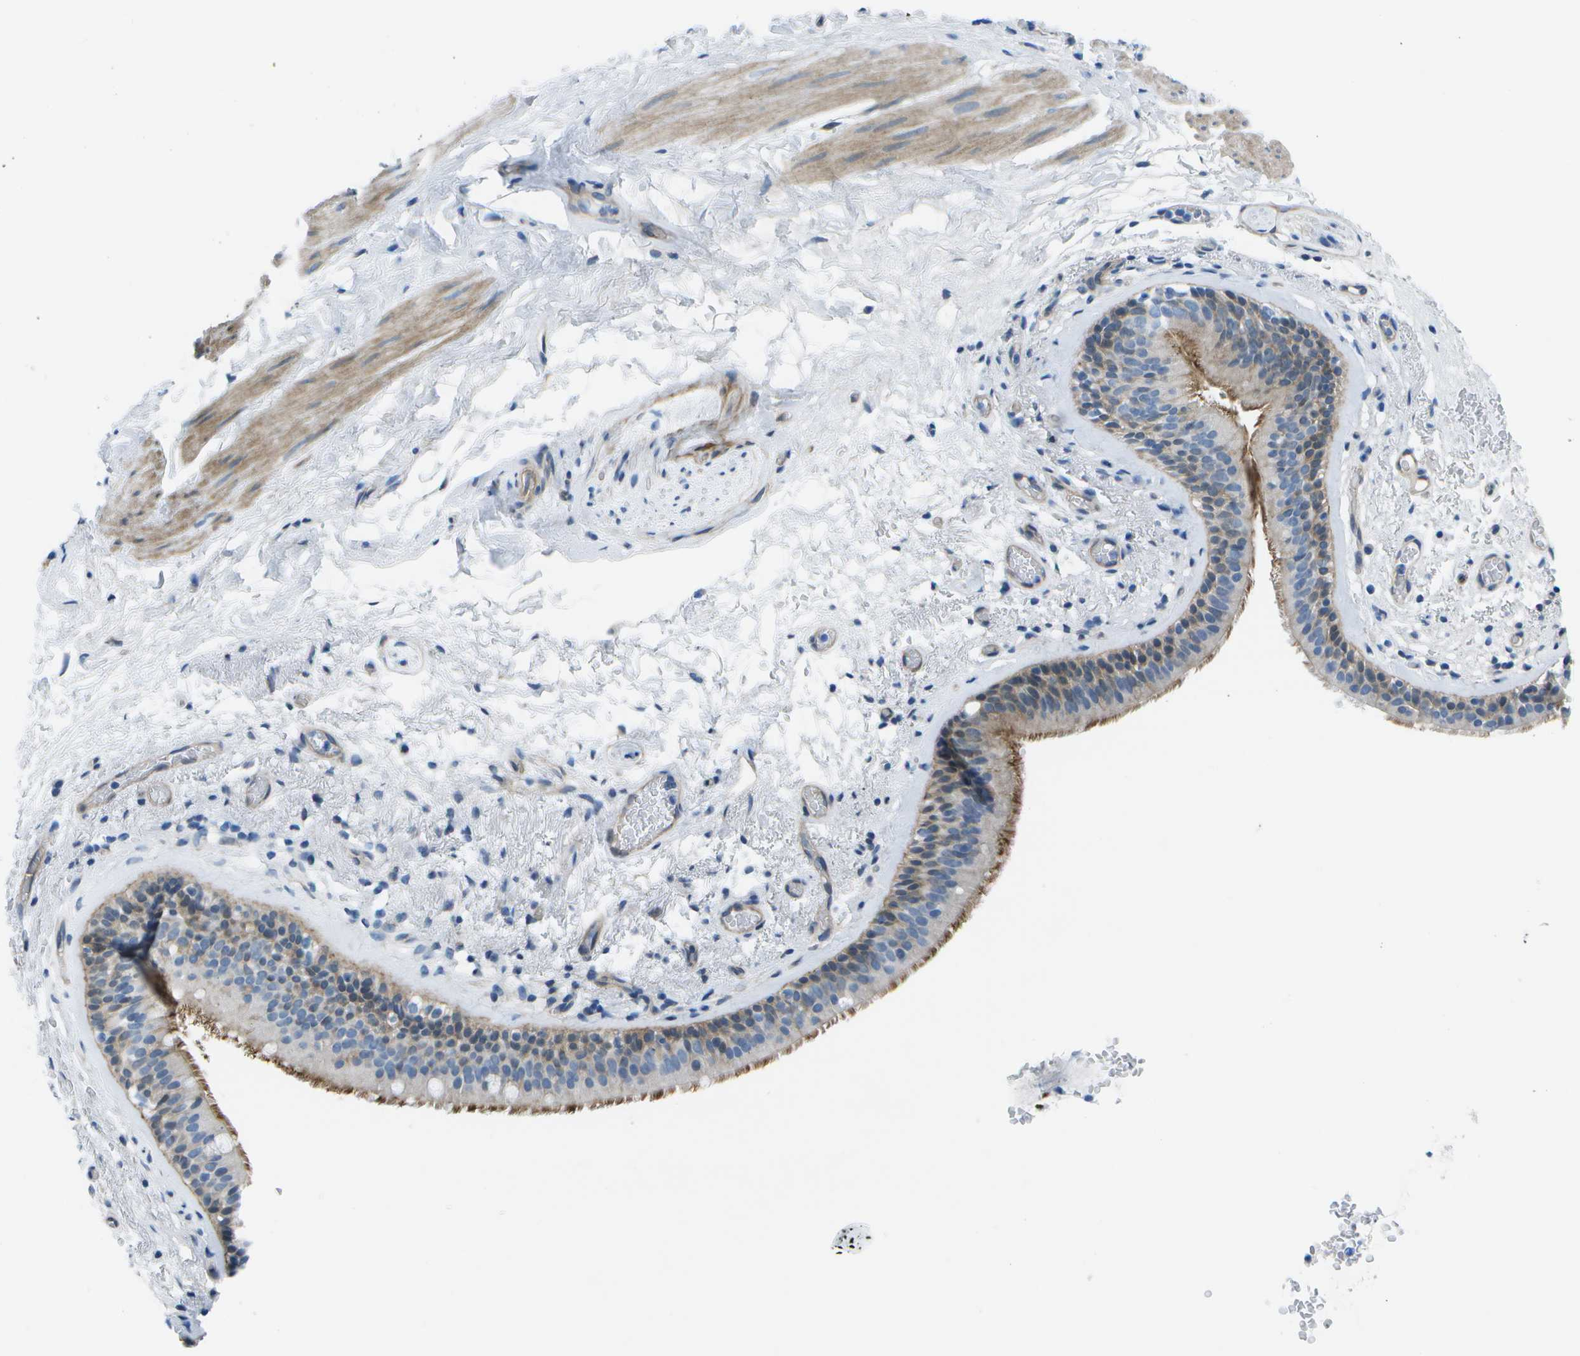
{"staining": {"intensity": "moderate", "quantity": "<25%", "location": "cytoplasmic/membranous"}, "tissue": "bronchus", "cell_type": "Respiratory epithelial cells", "image_type": "normal", "snomed": [{"axis": "morphology", "description": "Normal tissue, NOS"}, {"axis": "topography", "description": "Cartilage tissue"}], "caption": "Immunohistochemistry of unremarkable human bronchus demonstrates low levels of moderate cytoplasmic/membranous staining in approximately <25% of respiratory epithelial cells.", "gene": "SORBS3", "patient": {"sex": "female", "age": 63}}